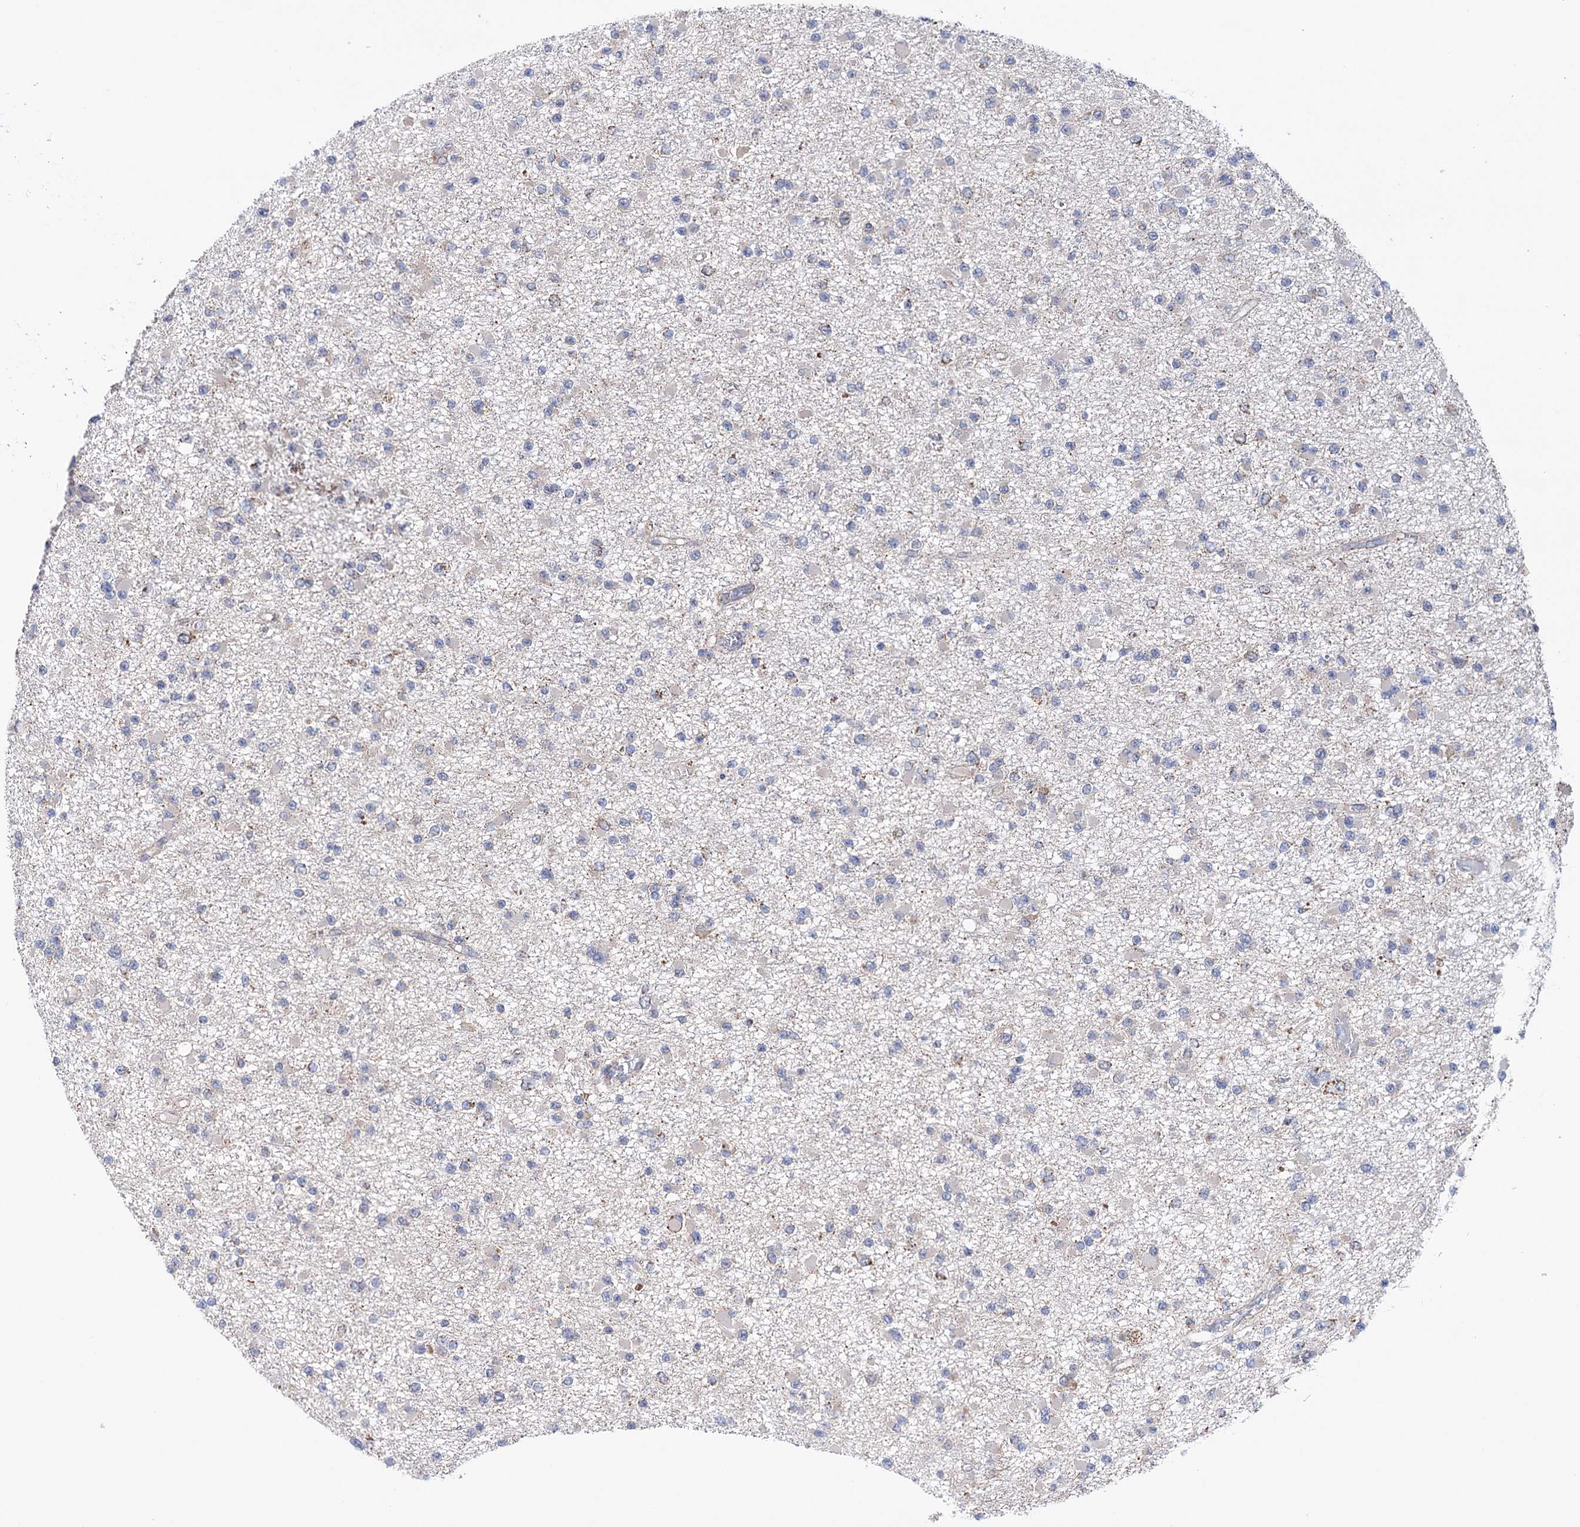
{"staining": {"intensity": "negative", "quantity": "none", "location": "none"}, "tissue": "glioma", "cell_type": "Tumor cells", "image_type": "cancer", "snomed": [{"axis": "morphology", "description": "Glioma, malignant, Low grade"}, {"axis": "topography", "description": "Brain"}], "caption": "Glioma was stained to show a protein in brown. There is no significant staining in tumor cells.", "gene": "SUCLA2", "patient": {"sex": "female", "age": 22}}